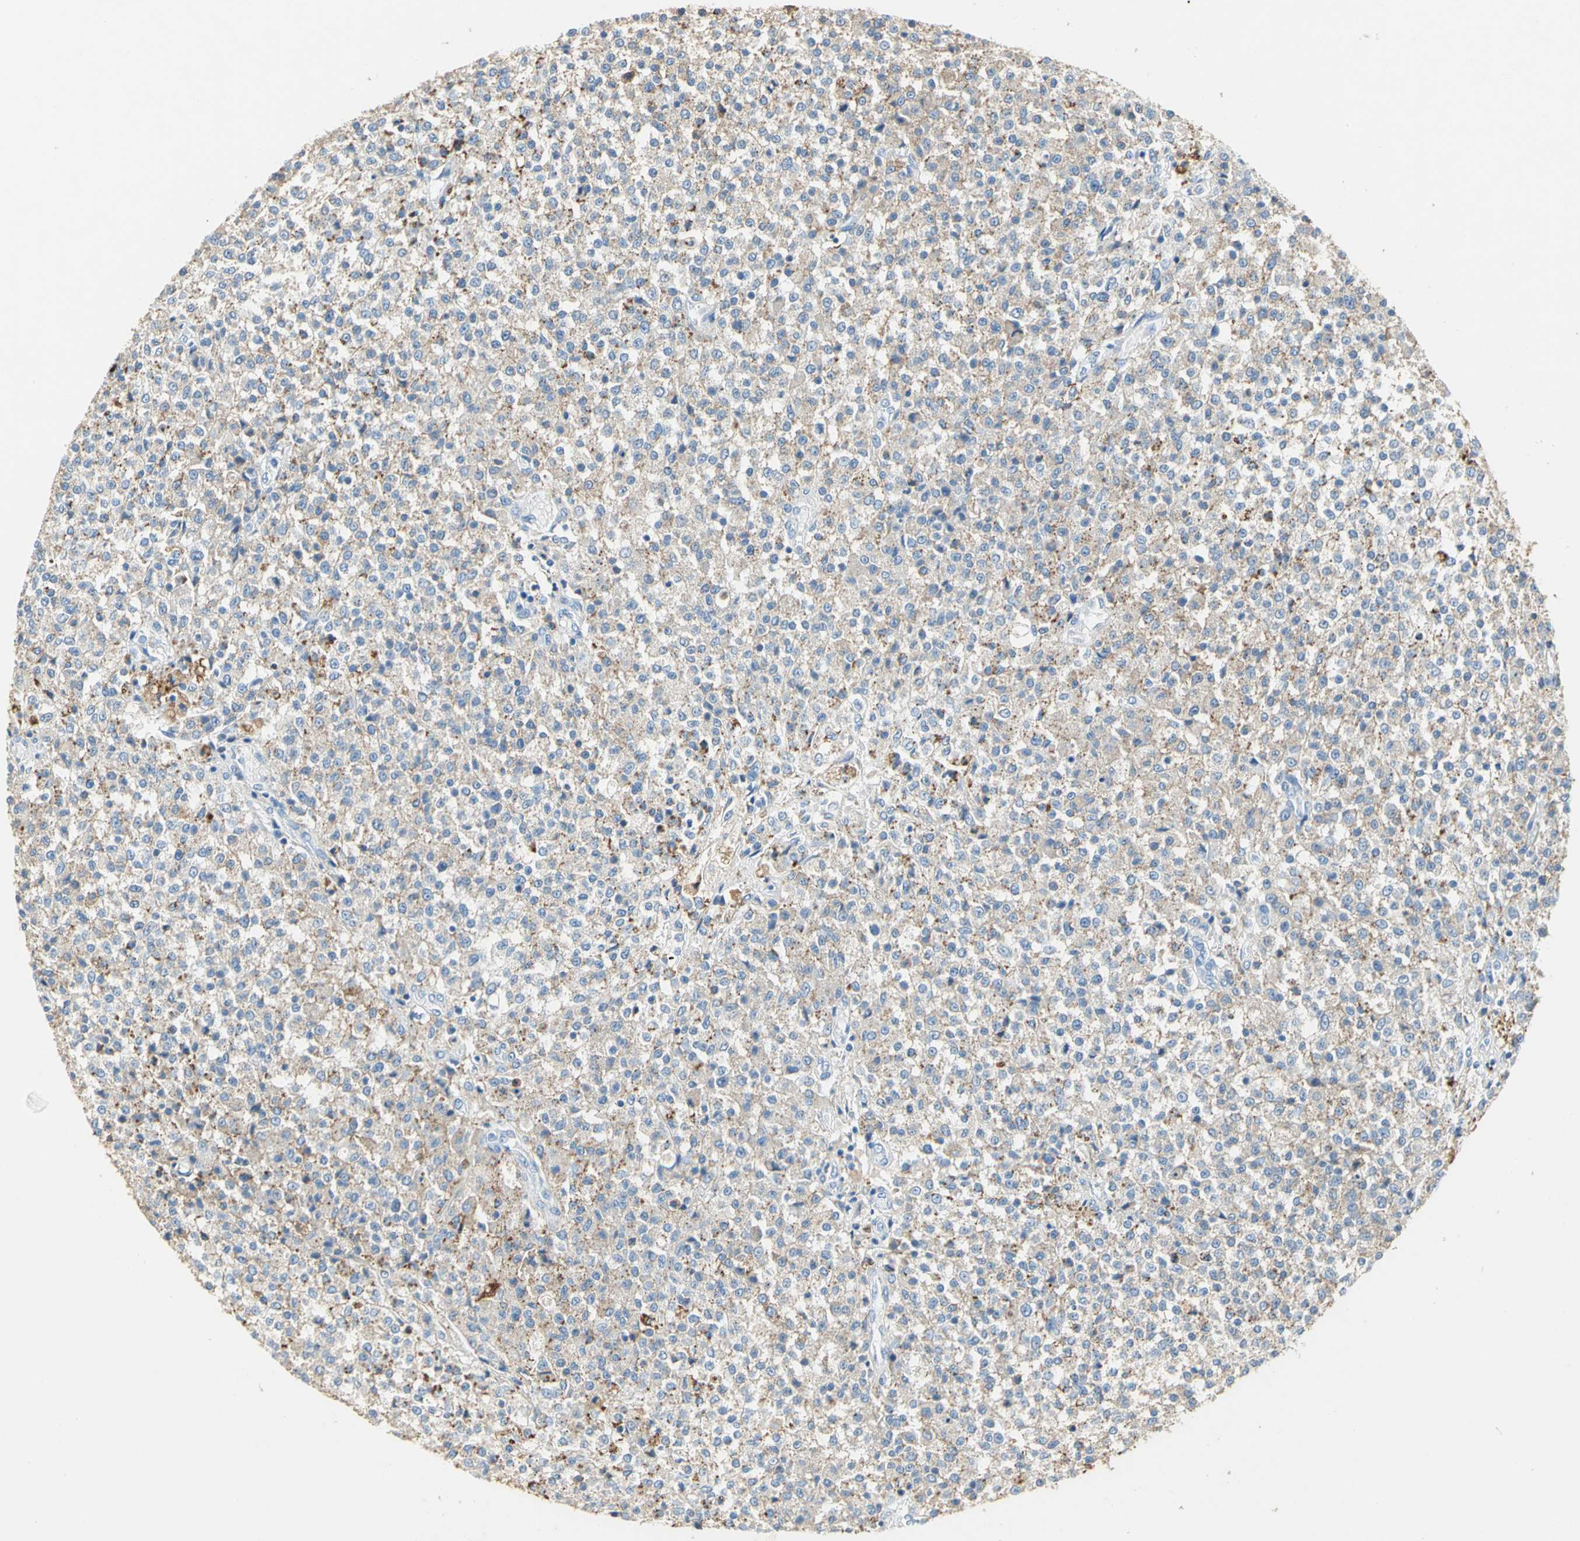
{"staining": {"intensity": "weak", "quantity": "25%-75%", "location": "cytoplasmic/membranous"}, "tissue": "testis cancer", "cell_type": "Tumor cells", "image_type": "cancer", "snomed": [{"axis": "morphology", "description": "Seminoma, NOS"}, {"axis": "topography", "description": "Testis"}], "caption": "Testis seminoma stained with DAB (3,3'-diaminobenzidine) immunohistochemistry (IHC) reveals low levels of weak cytoplasmic/membranous staining in about 25%-75% of tumor cells.", "gene": "ANXA4", "patient": {"sex": "male", "age": 59}}